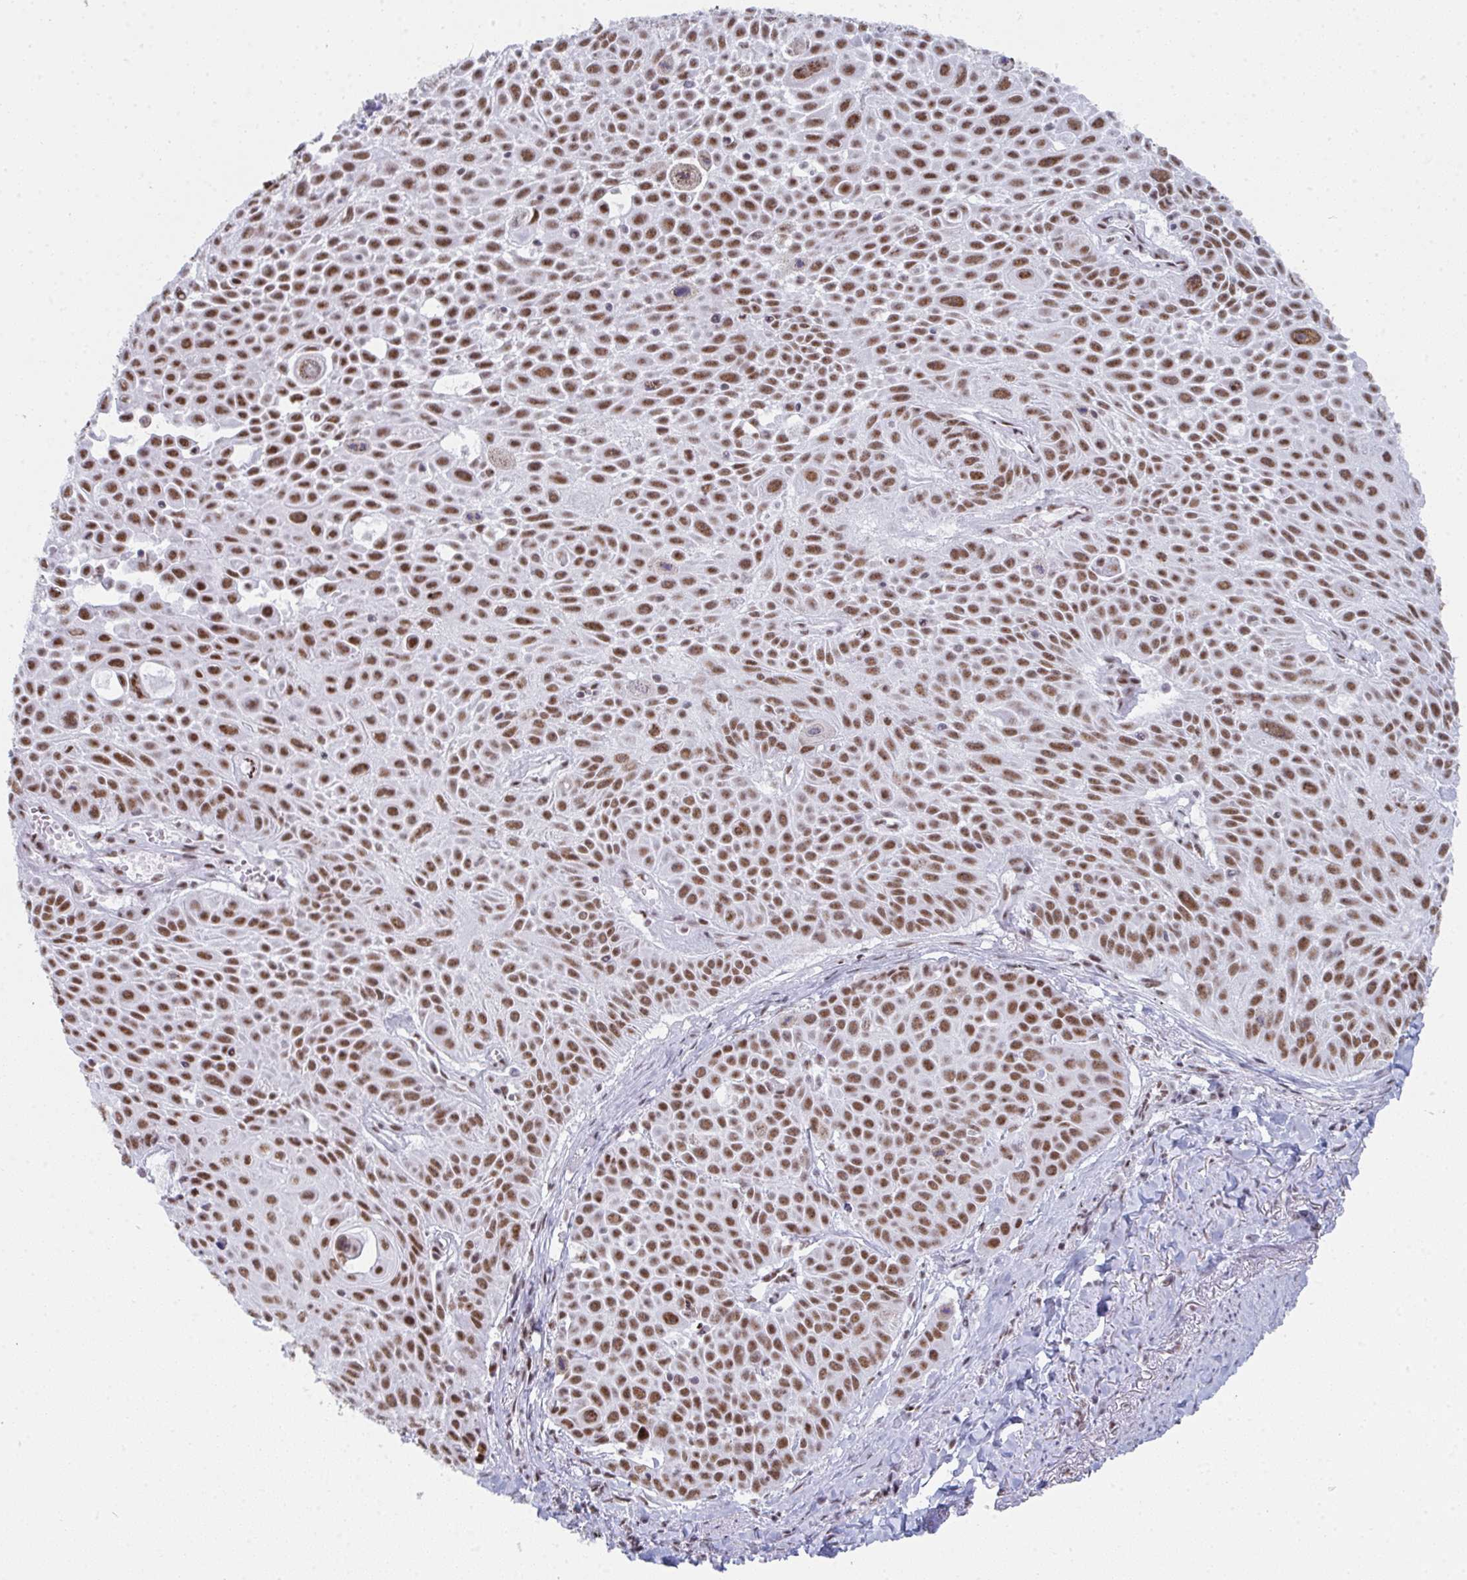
{"staining": {"intensity": "moderate", "quantity": ">75%", "location": "nuclear"}, "tissue": "lung cancer", "cell_type": "Tumor cells", "image_type": "cancer", "snomed": [{"axis": "morphology", "description": "Squamous cell carcinoma, NOS"}, {"axis": "morphology", "description": "Squamous cell carcinoma, metastatic, NOS"}, {"axis": "topography", "description": "Lymph node"}, {"axis": "topography", "description": "Lung"}], "caption": "Immunohistochemical staining of lung cancer reveals moderate nuclear protein staining in about >75% of tumor cells.", "gene": "SNRNP70", "patient": {"sex": "female", "age": 62}}